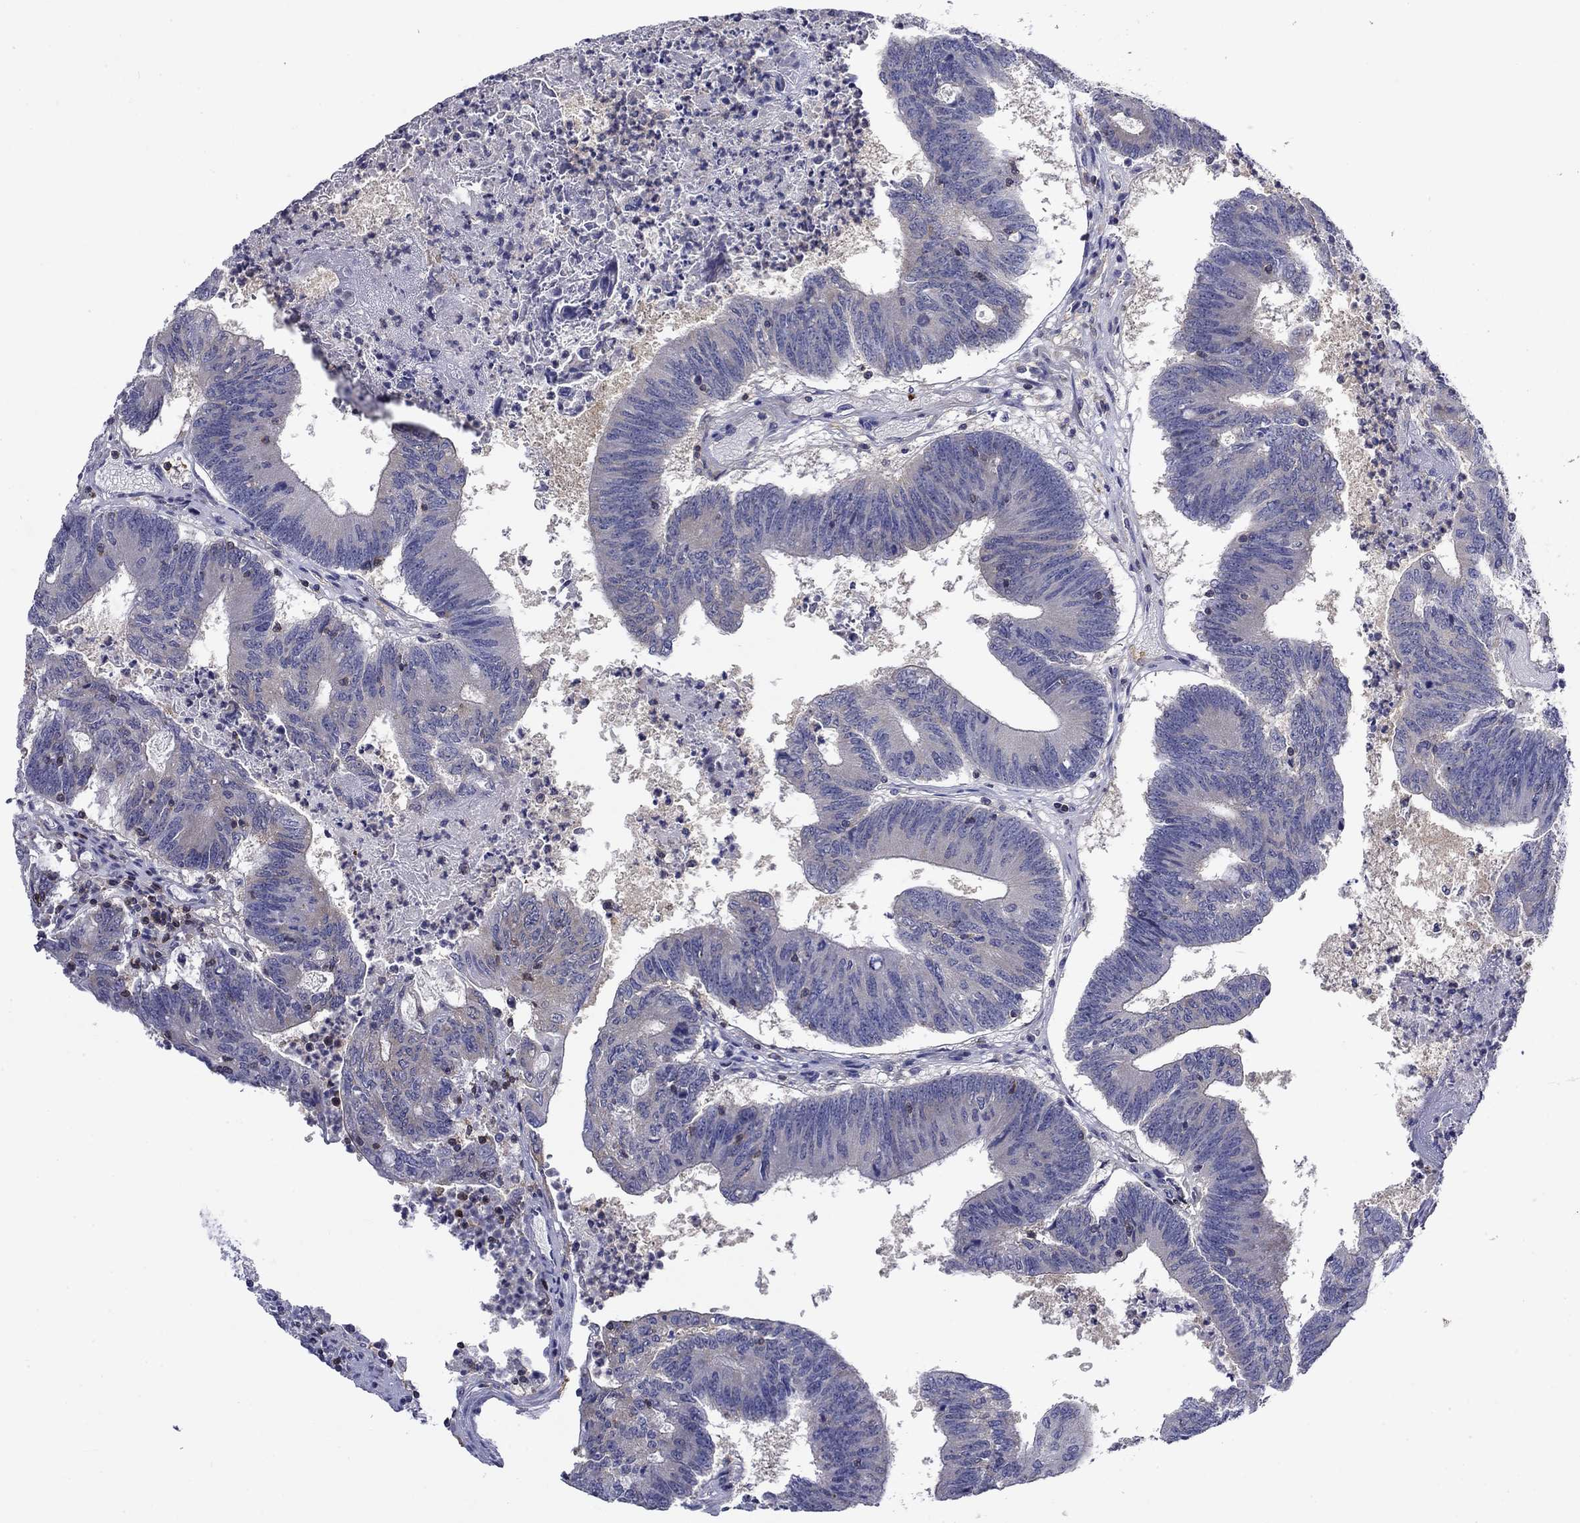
{"staining": {"intensity": "negative", "quantity": "none", "location": "none"}, "tissue": "colorectal cancer", "cell_type": "Tumor cells", "image_type": "cancer", "snomed": [{"axis": "morphology", "description": "Adenocarcinoma, NOS"}, {"axis": "topography", "description": "Colon"}], "caption": "The histopathology image shows no staining of tumor cells in adenocarcinoma (colorectal).", "gene": "POU2F2", "patient": {"sex": "female", "age": 70}}